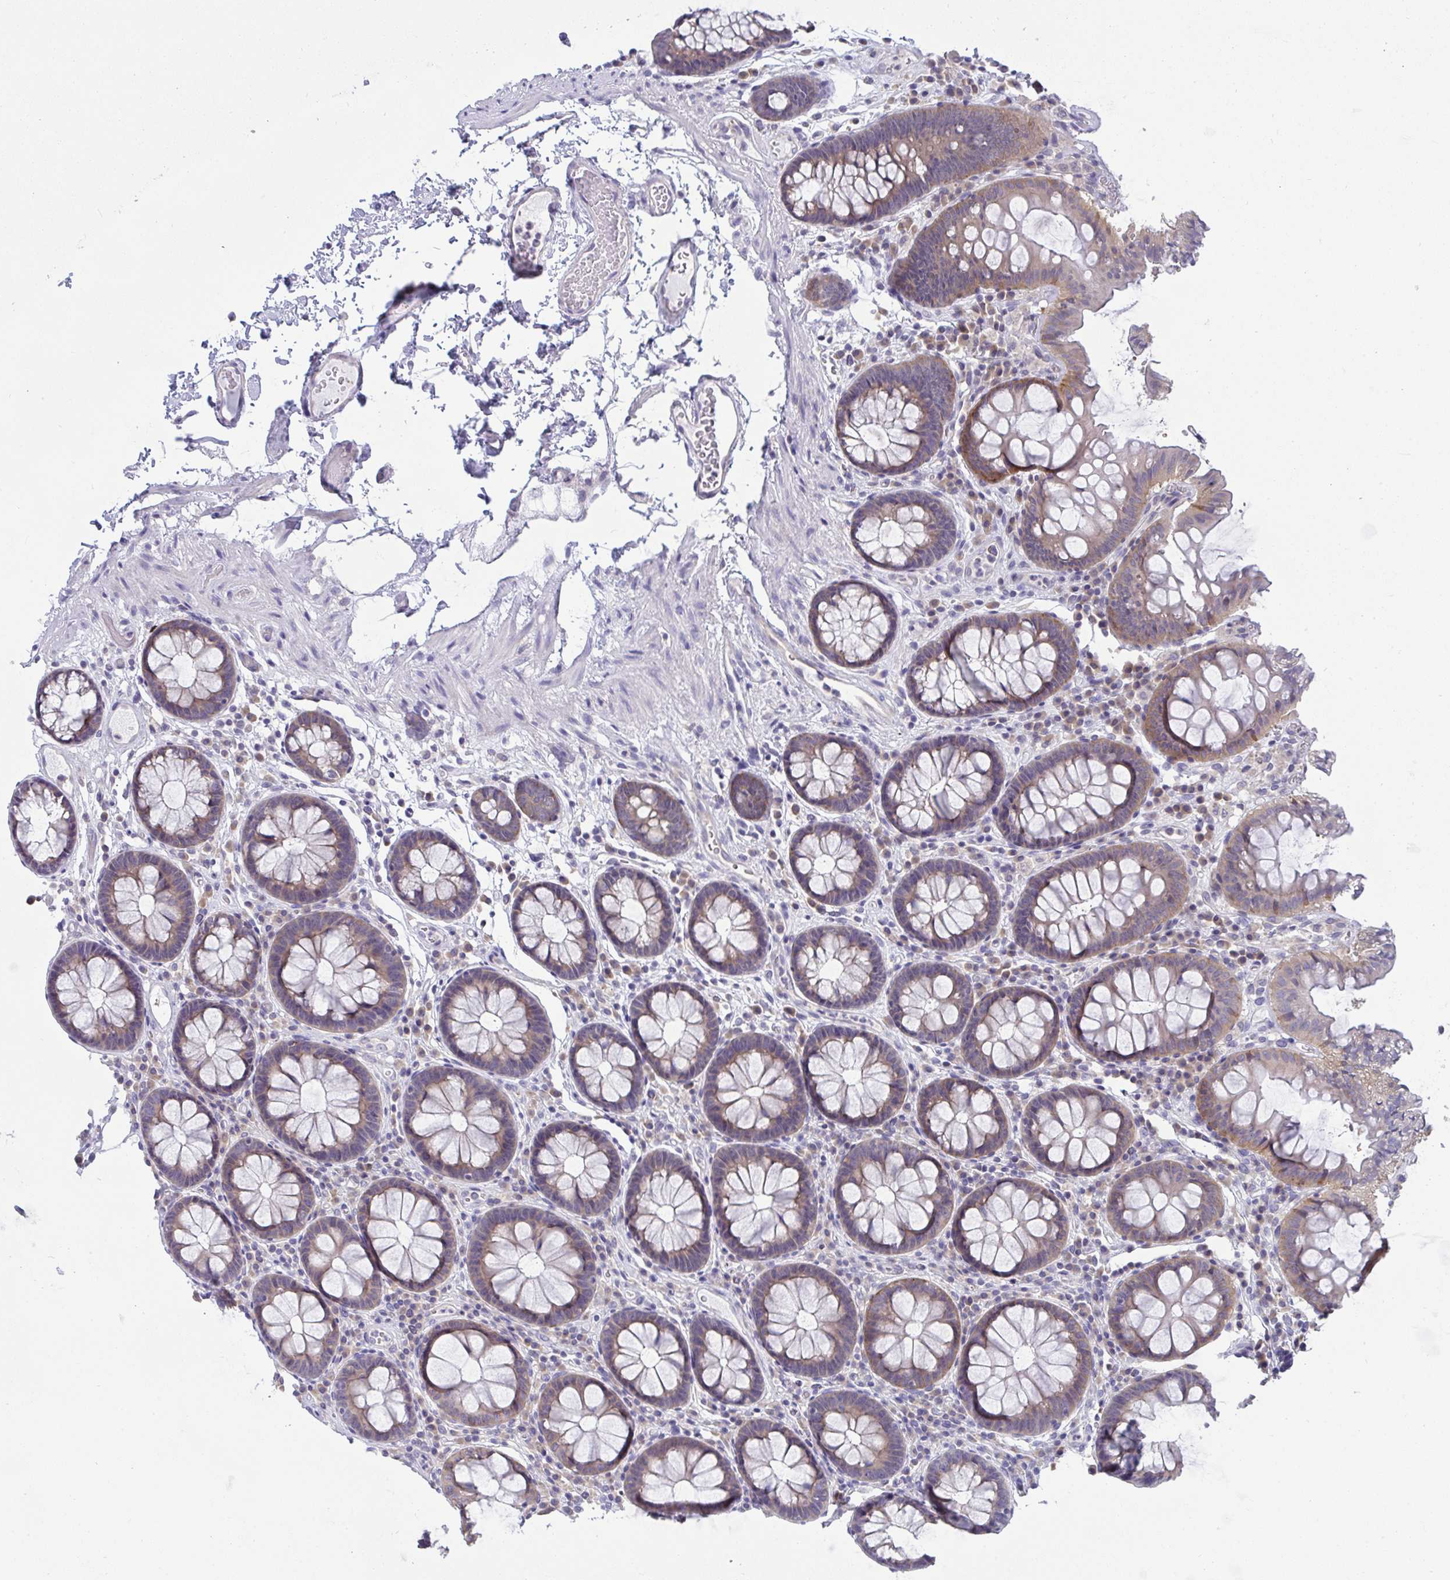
{"staining": {"intensity": "negative", "quantity": "none", "location": "none"}, "tissue": "colon", "cell_type": "Endothelial cells", "image_type": "normal", "snomed": [{"axis": "morphology", "description": "Normal tissue, NOS"}, {"axis": "topography", "description": "Colon"}, {"axis": "topography", "description": "Peripheral nerve tissue"}], "caption": "IHC micrograph of benign colon stained for a protein (brown), which shows no expression in endothelial cells.", "gene": "TMEM41A", "patient": {"sex": "male", "age": 84}}